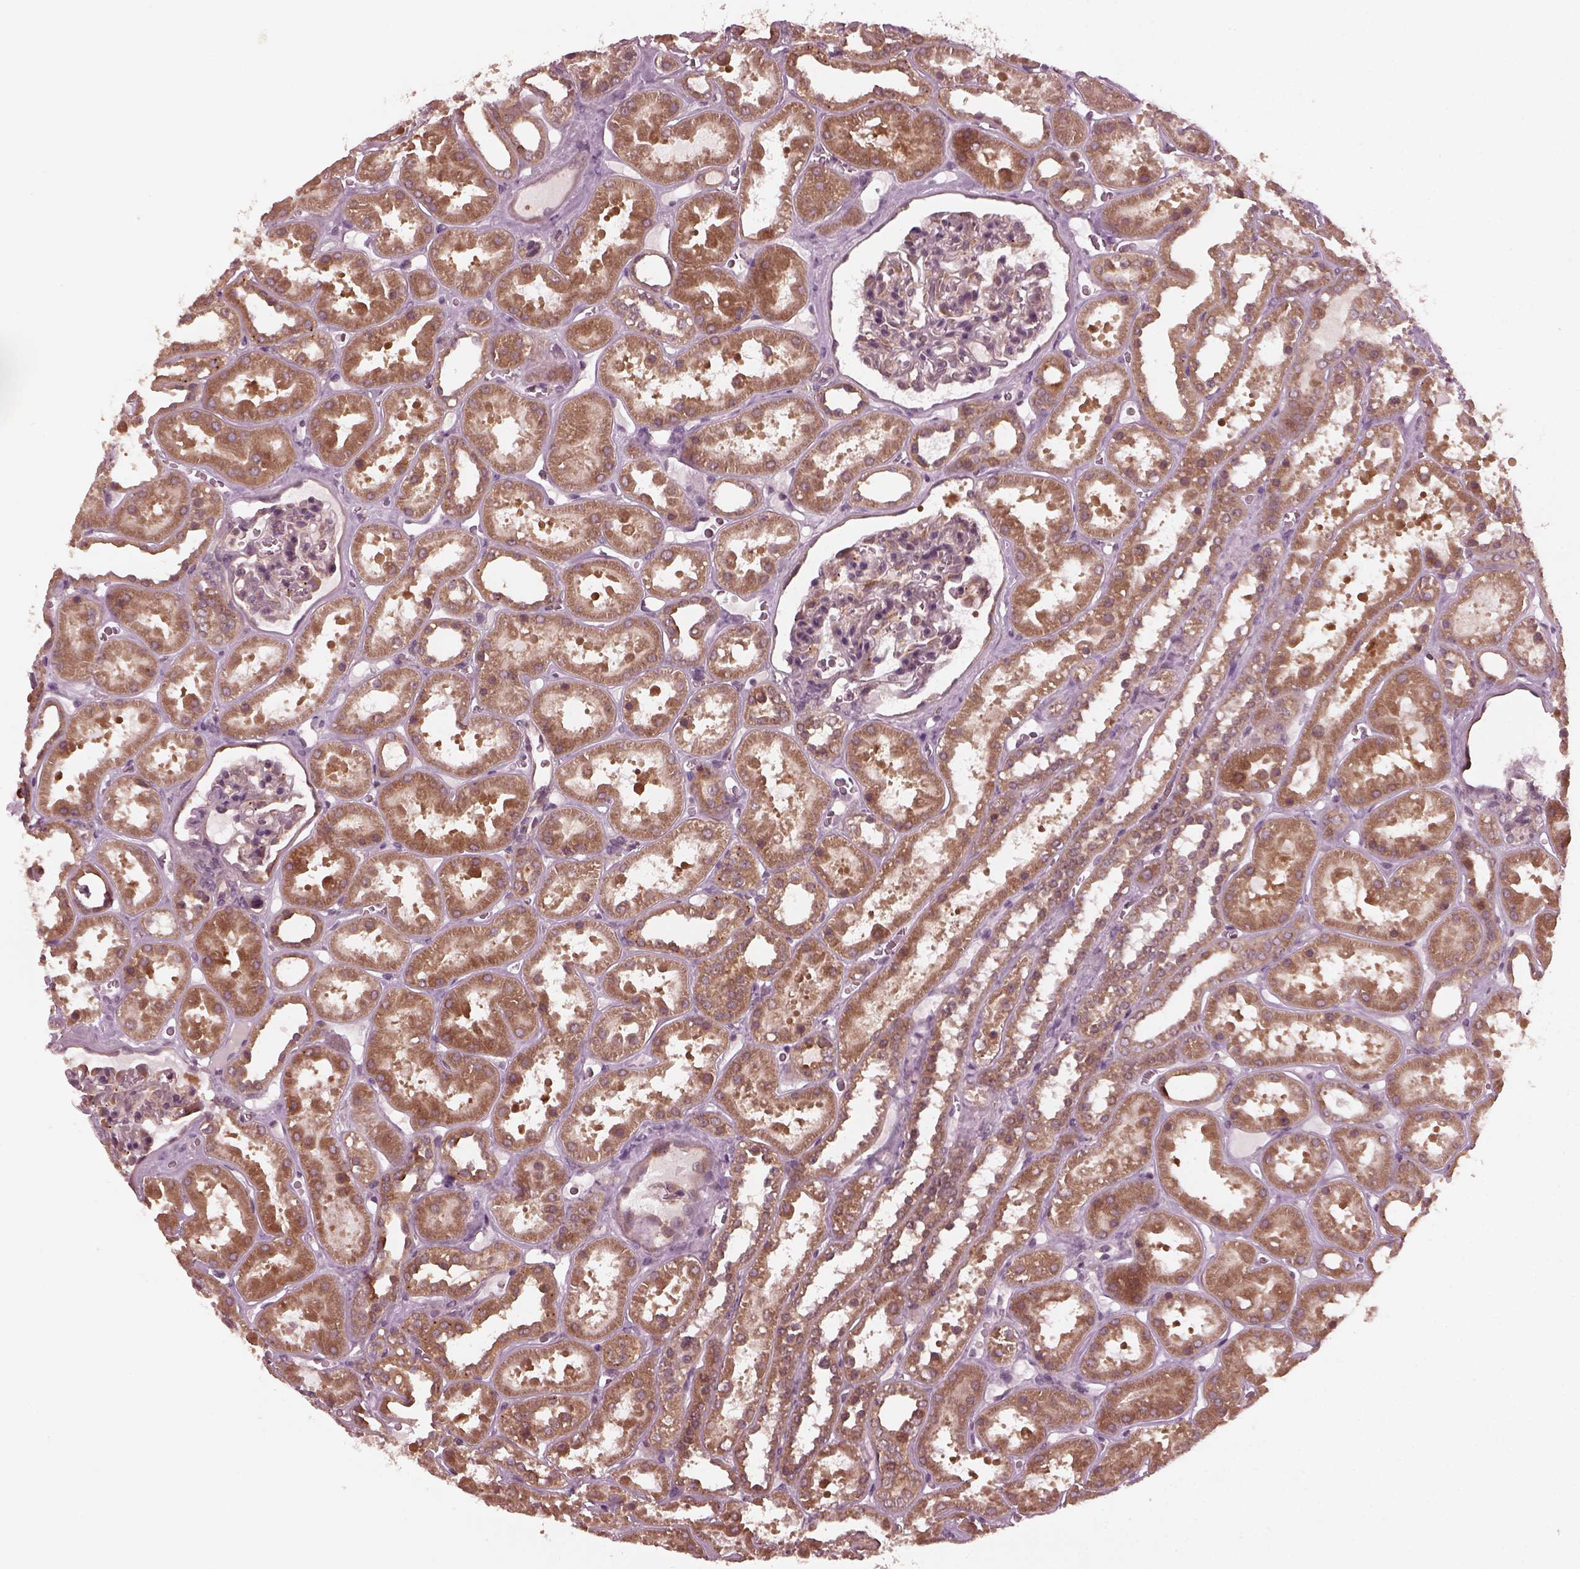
{"staining": {"intensity": "weak", "quantity": "<25%", "location": "cytoplasmic/membranous"}, "tissue": "kidney", "cell_type": "Cells in glomeruli", "image_type": "normal", "snomed": [{"axis": "morphology", "description": "Normal tissue, NOS"}, {"axis": "topography", "description": "Kidney"}], "caption": "IHC histopathology image of normal kidney stained for a protein (brown), which demonstrates no staining in cells in glomeruli.", "gene": "FAF2", "patient": {"sex": "female", "age": 41}}